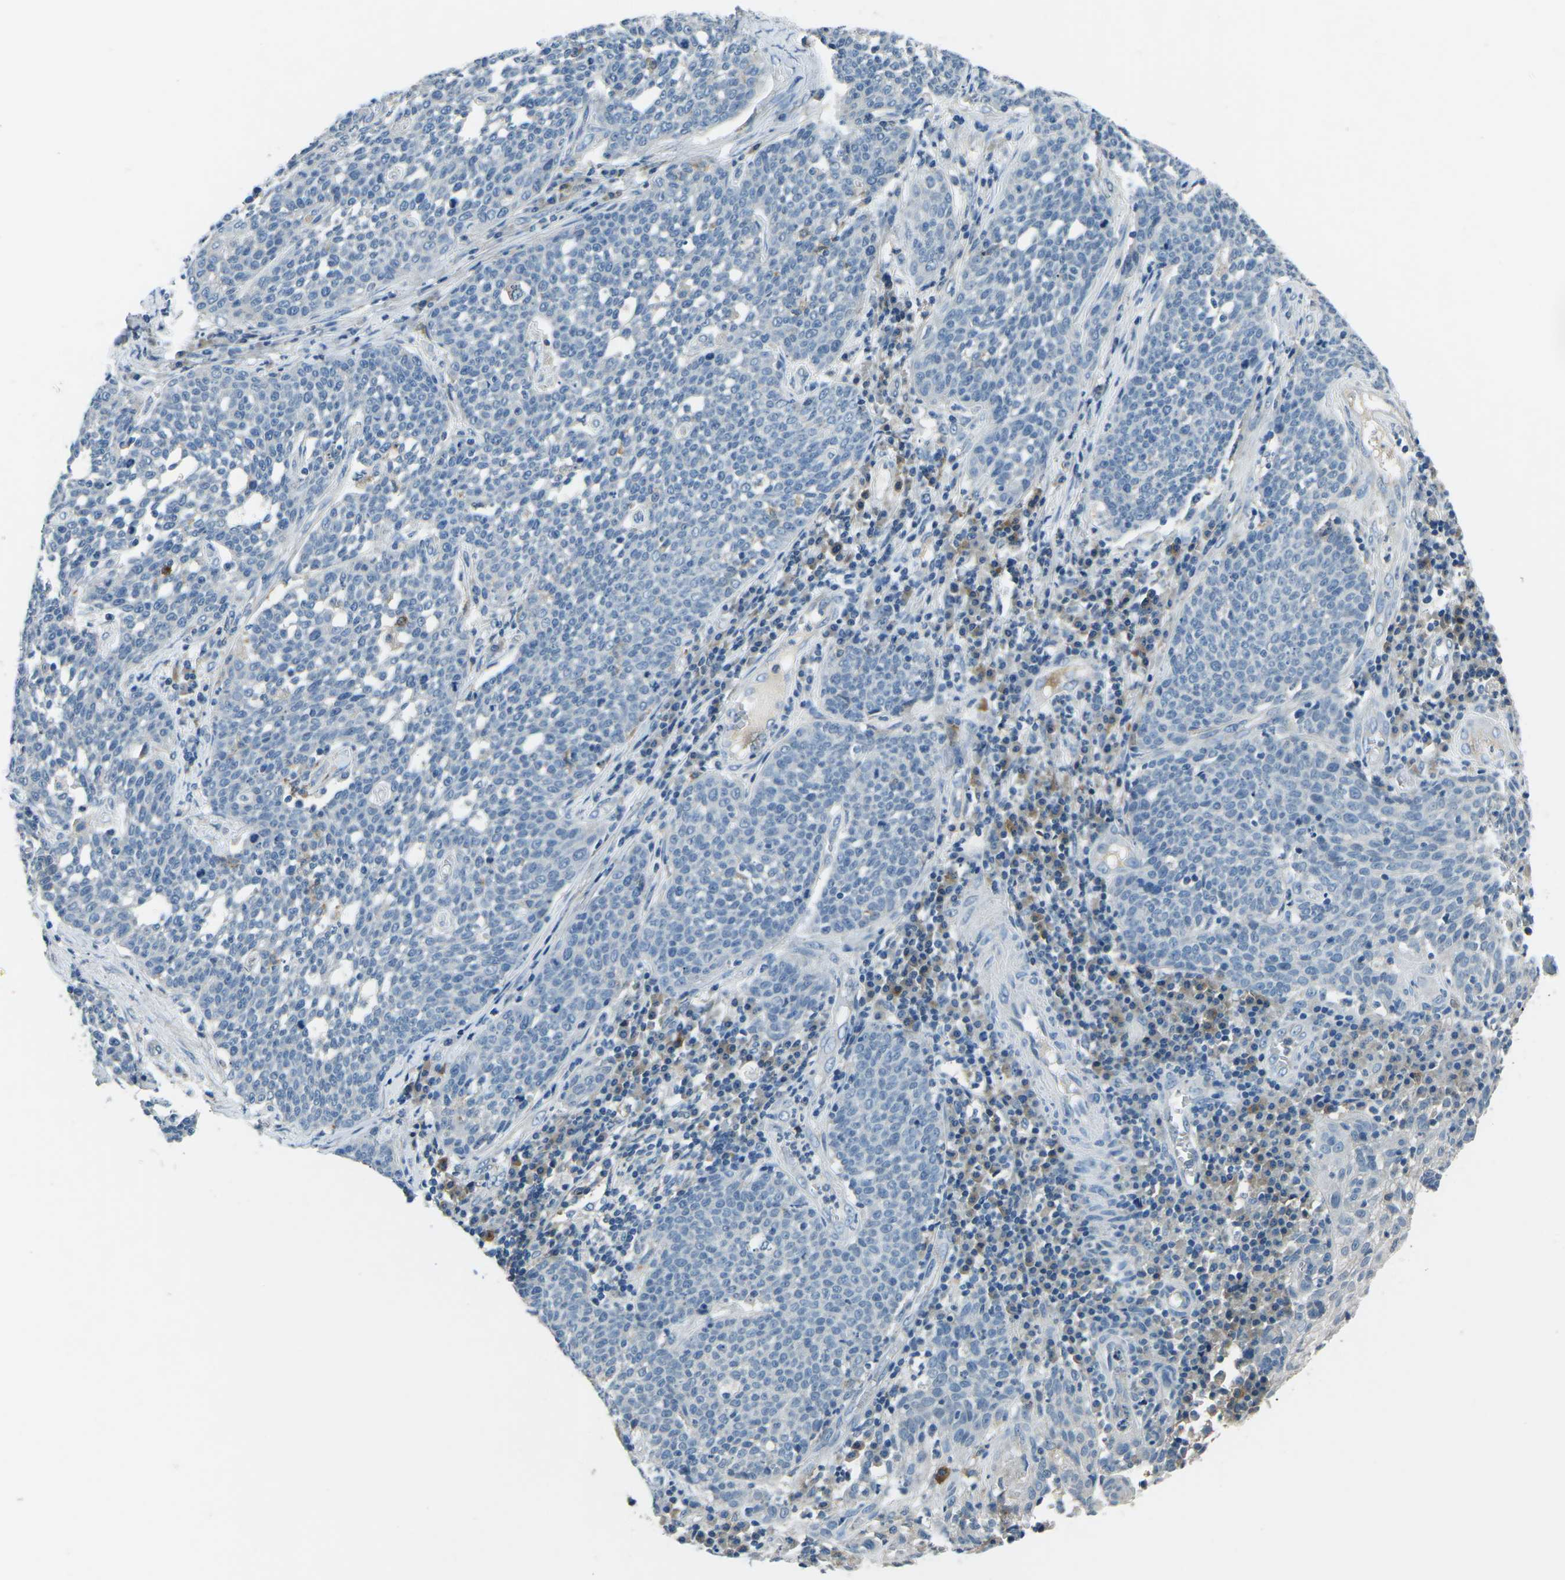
{"staining": {"intensity": "negative", "quantity": "none", "location": "none"}, "tissue": "cervical cancer", "cell_type": "Tumor cells", "image_type": "cancer", "snomed": [{"axis": "morphology", "description": "Squamous cell carcinoma, NOS"}, {"axis": "topography", "description": "Cervix"}], "caption": "There is no significant positivity in tumor cells of cervical cancer (squamous cell carcinoma).", "gene": "CD1D", "patient": {"sex": "female", "age": 34}}